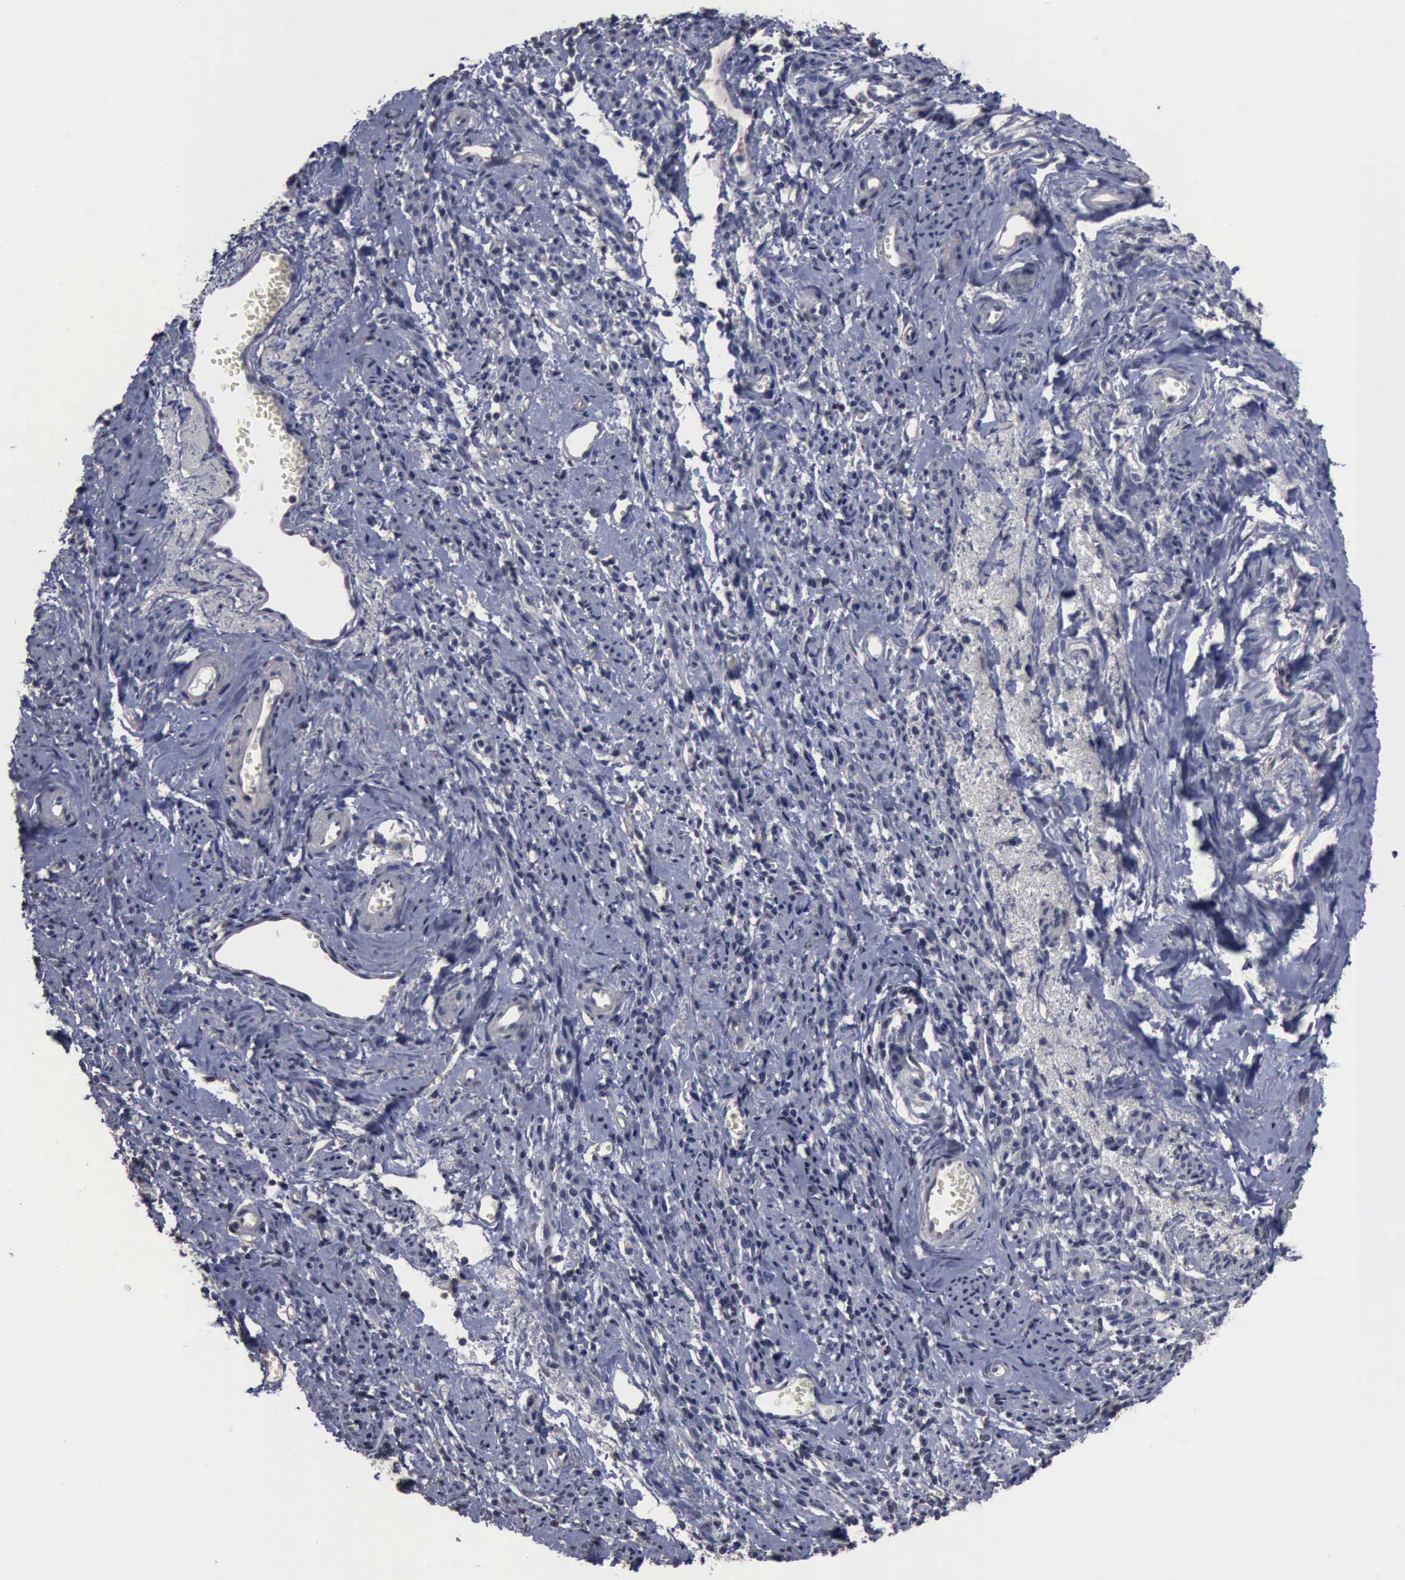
{"staining": {"intensity": "negative", "quantity": "none", "location": "none"}, "tissue": "endometrial cancer", "cell_type": "Tumor cells", "image_type": "cancer", "snomed": [{"axis": "morphology", "description": "Adenocarcinoma, NOS"}, {"axis": "topography", "description": "Endometrium"}], "caption": "High magnification brightfield microscopy of endometrial adenocarcinoma stained with DAB (3,3'-diaminobenzidine) (brown) and counterstained with hematoxylin (blue): tumor cells show no significant expression.", "gene": "CRKL", "patient": {"sex": "female", "age": 75}}